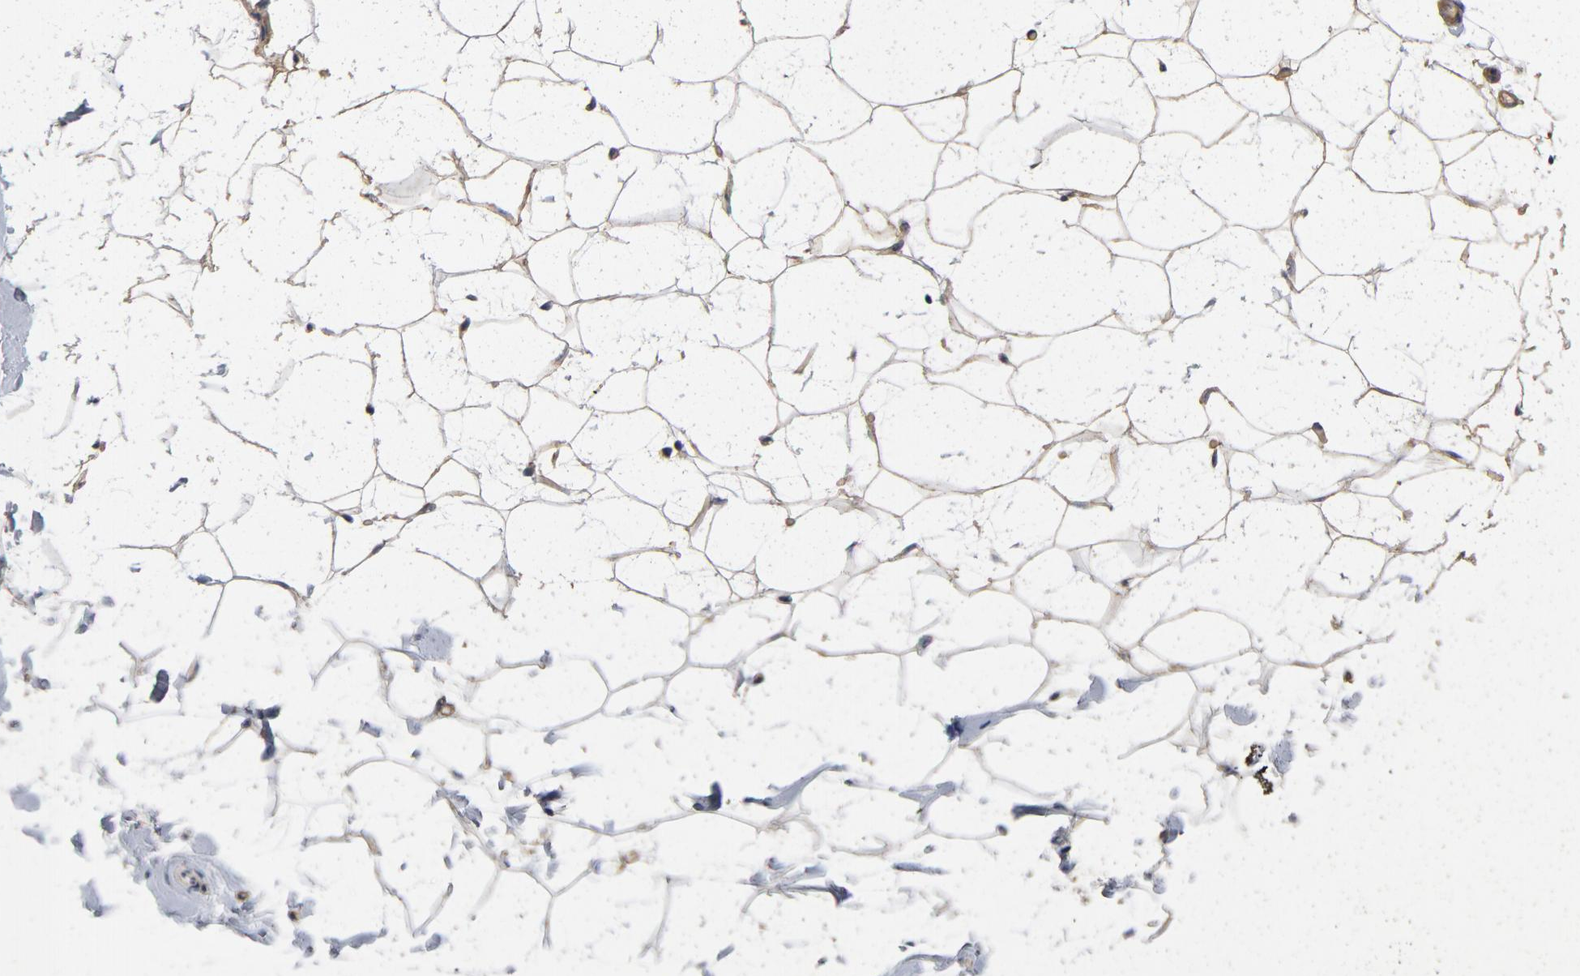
{"staining": {"intensity": "moderate", "quantity": "25%-75%", "location": "cytoplasmic/membranous"}, "tissue": "breast", "cell_type": "Adipocytes", "image_type": "normal", "snomed": [{"axis": "morphology", "description": "Normal tissue, NOS"}, {"axis": "topography", "description": "Breast"}], "caption": "Breast stained with DAB immunohistochemistry shows medium levels of moderate cytoplasmic/membranous expression in approximately 25%-75% of adipocytes.", "gene": "CCDC134", "patient": {"sex": "female", "age": 23}}